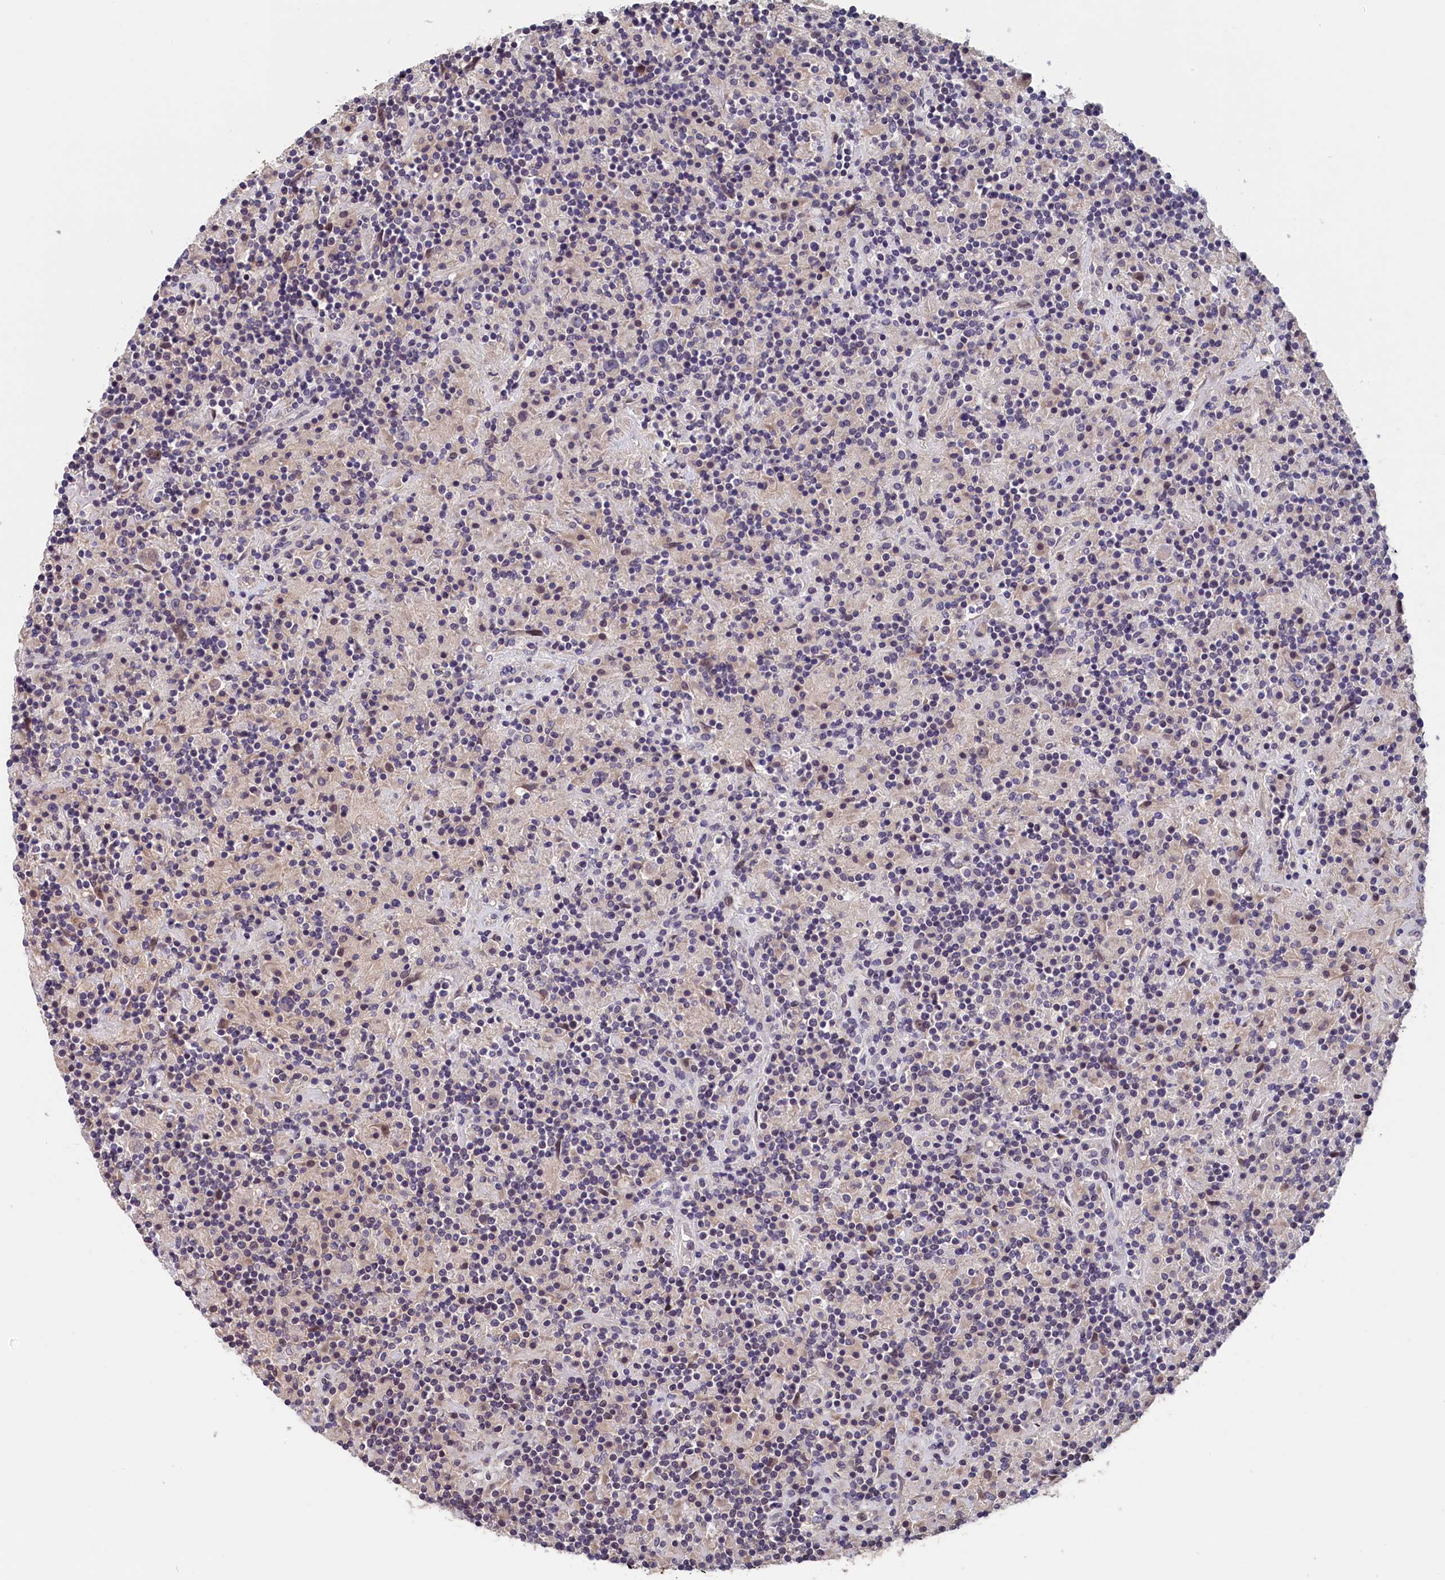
{"staining": {"intensity": "weak", "quantity": "<25%", "location": "cytoplasmic/membranous"}, "tissue": "lymphoma", "cell_type": "Tumor cells", "image_type": "cancer", "snomed": [{"axis": "morphology", "description": "Hodgkin's disease, NOS"}, {"axis": "topography", "description": "Lymph node"}], "caption": "DAB (3,3'-diaminobenzidine) immunohistochemical staining of Hodgkin's disease demonstrates no significant expression in tumor cells. (Immunohistochemistry (ihc), brightfield microscopy, high magnification).", "gene": "TMEM116", "patient": {"sex": "male", "age": 70}}